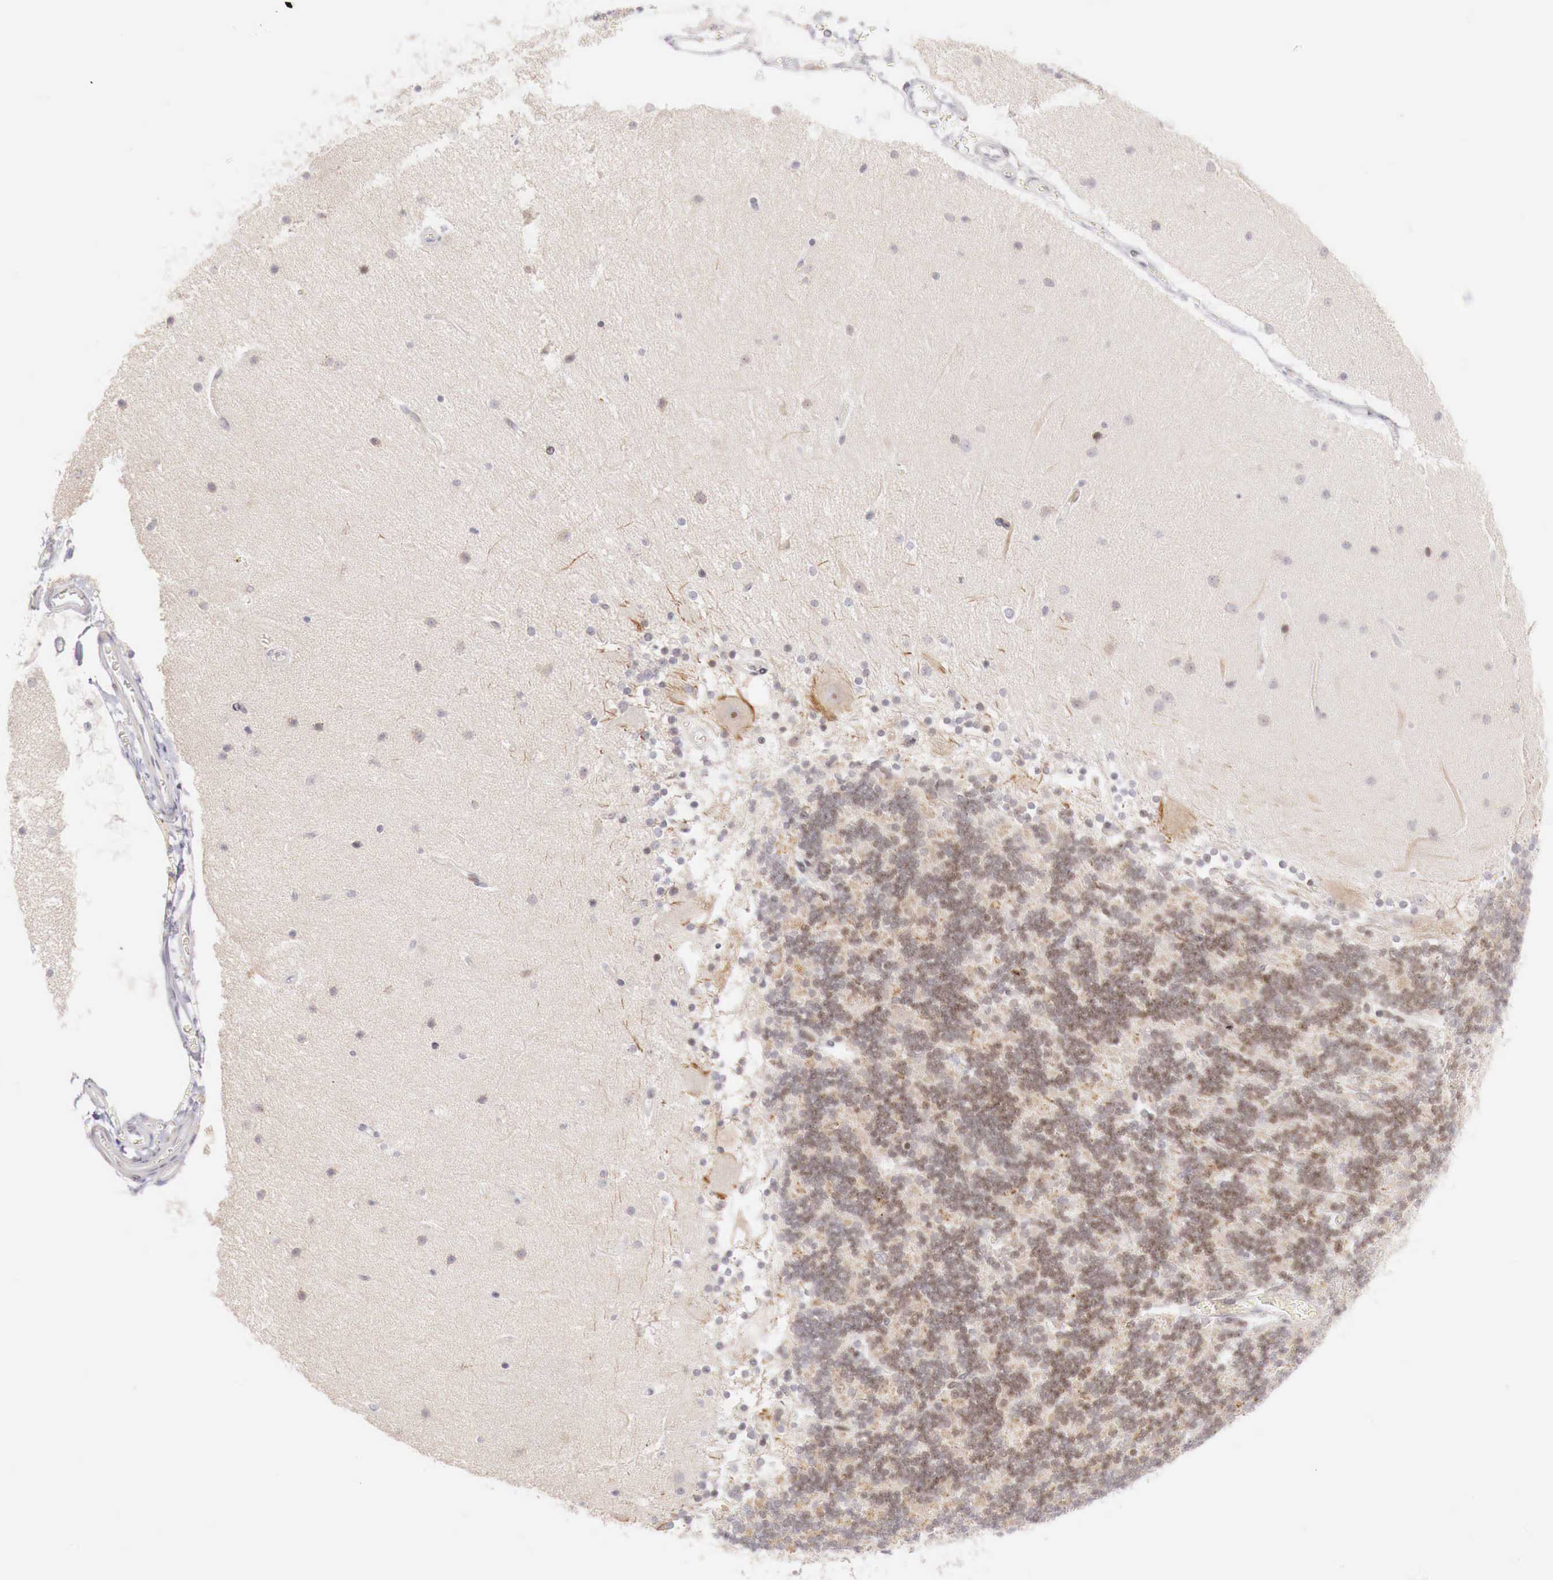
{"staining": {"intensity": "weak", "quantity": "25%-75%", "location": "cytoplasmic/membranous"}, "tissue": "cerebellum", "cell_type": "Cells in granular layer", "image_type": "normal", "snomed": [{"axis": "morphology", "description": "Normal tissue, NOS"}, {"axis": "topography", "description": "Cerebellum"}], "caption": "A brown stain shows weak cytoplasmic/membranous positivity of a protein in cells in granular layer of unremarkable cerebellum. The staining was performed using DAB to visualize the protein expression in brown, while the nuclei were stained in blue with hematoxylin (Magnification: 20x).", "gene": "CLCN5", "patient": {"sex": "female", "age": 54}}